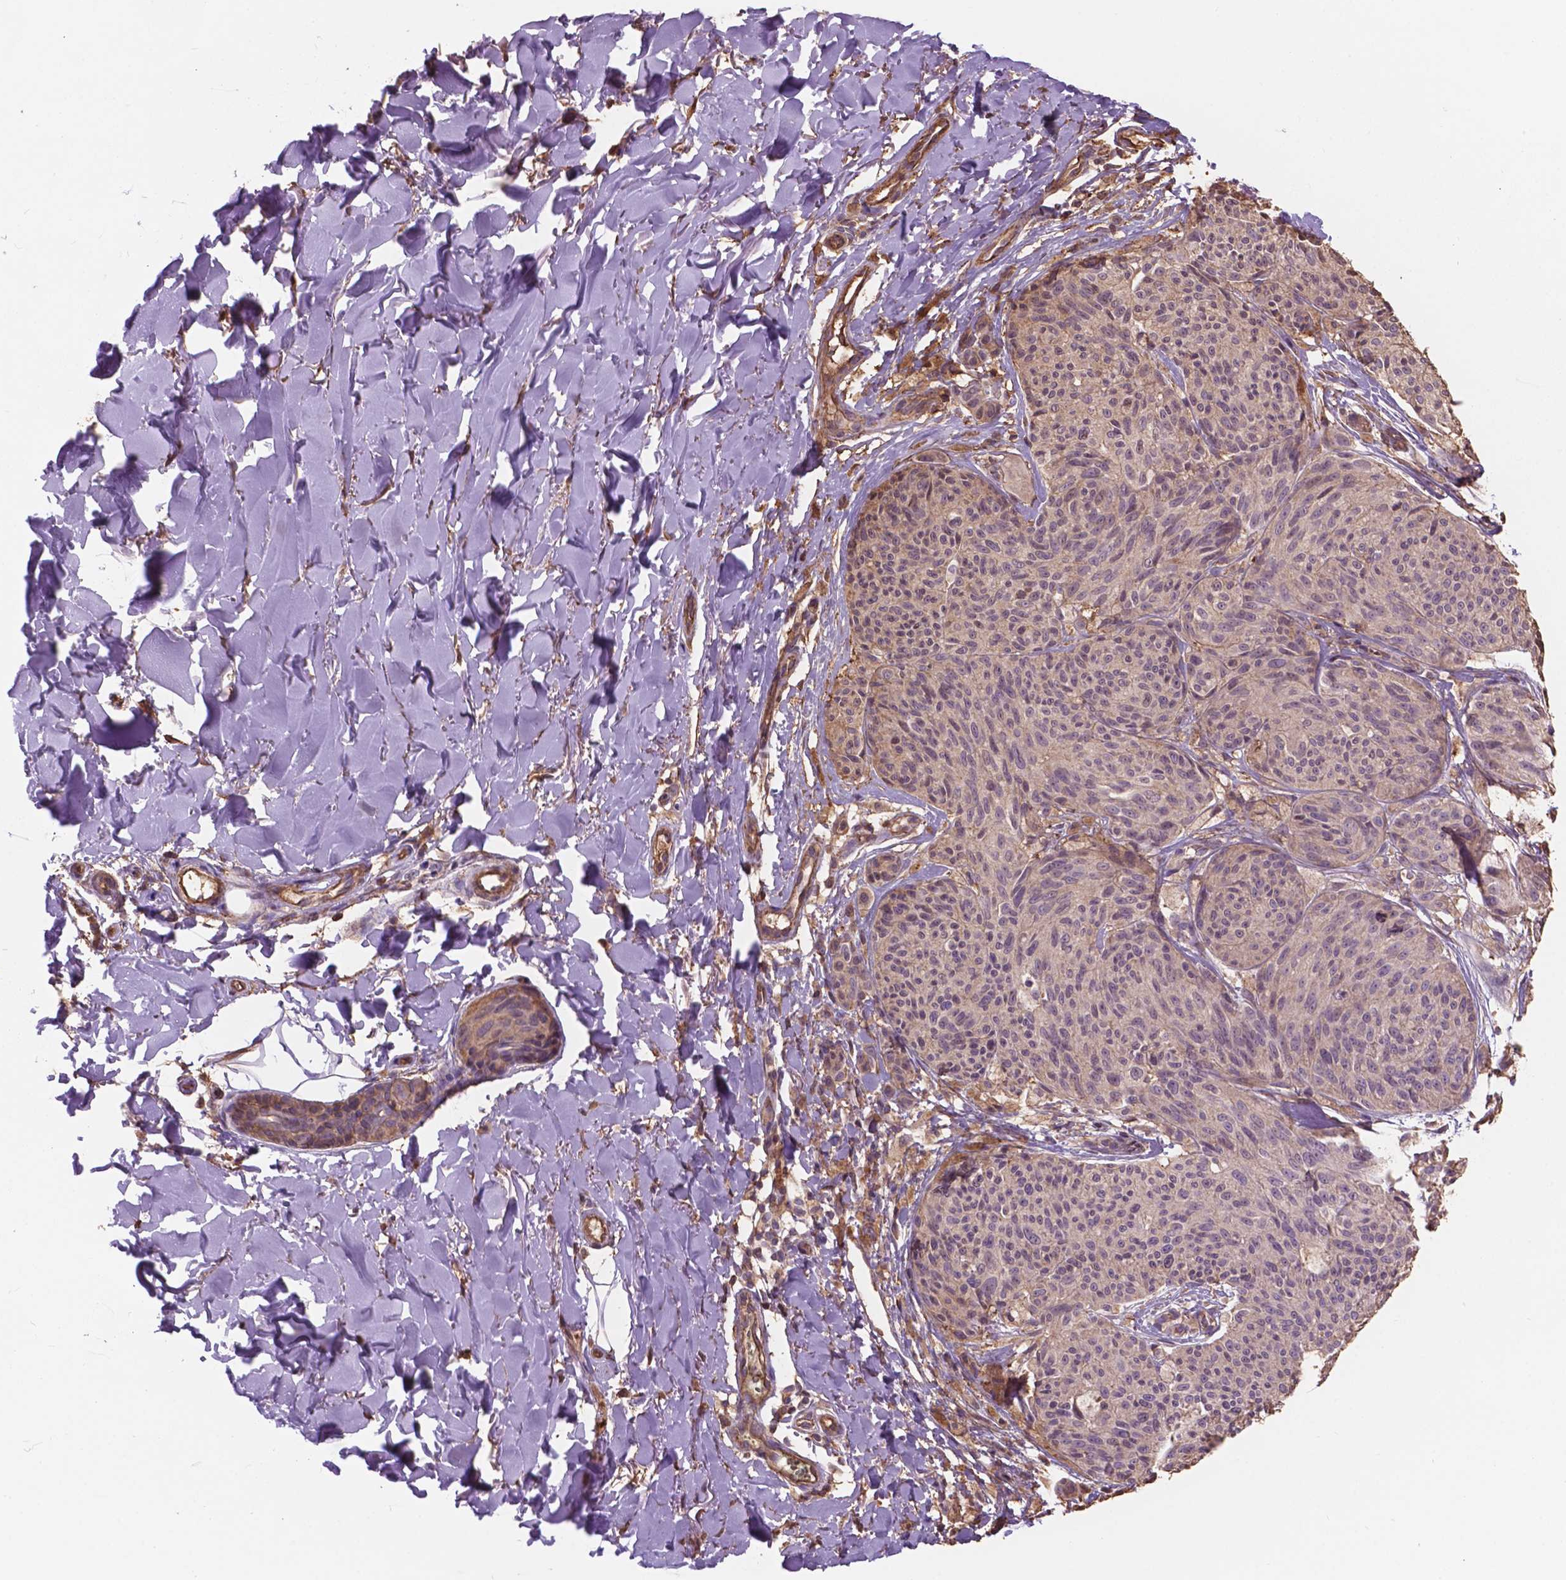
{"staining": {"intensity": "negative", "quantity": "none", "location": "none"}, "tissue": "melanoma", "cell_type": "Tumor cells", "image_type": "cancer", "snomed": [{"axis": "morphology", "description": "Malignant melanoma, NOS"}, {"axis": "topography", "description": "Skin"}], "caption": "DAB immunohistochemical staining of human melanoma shows no significant expression in tumor cells.", "gene": "NIPA2", "patient": {"sex": "female", "age": 87}}